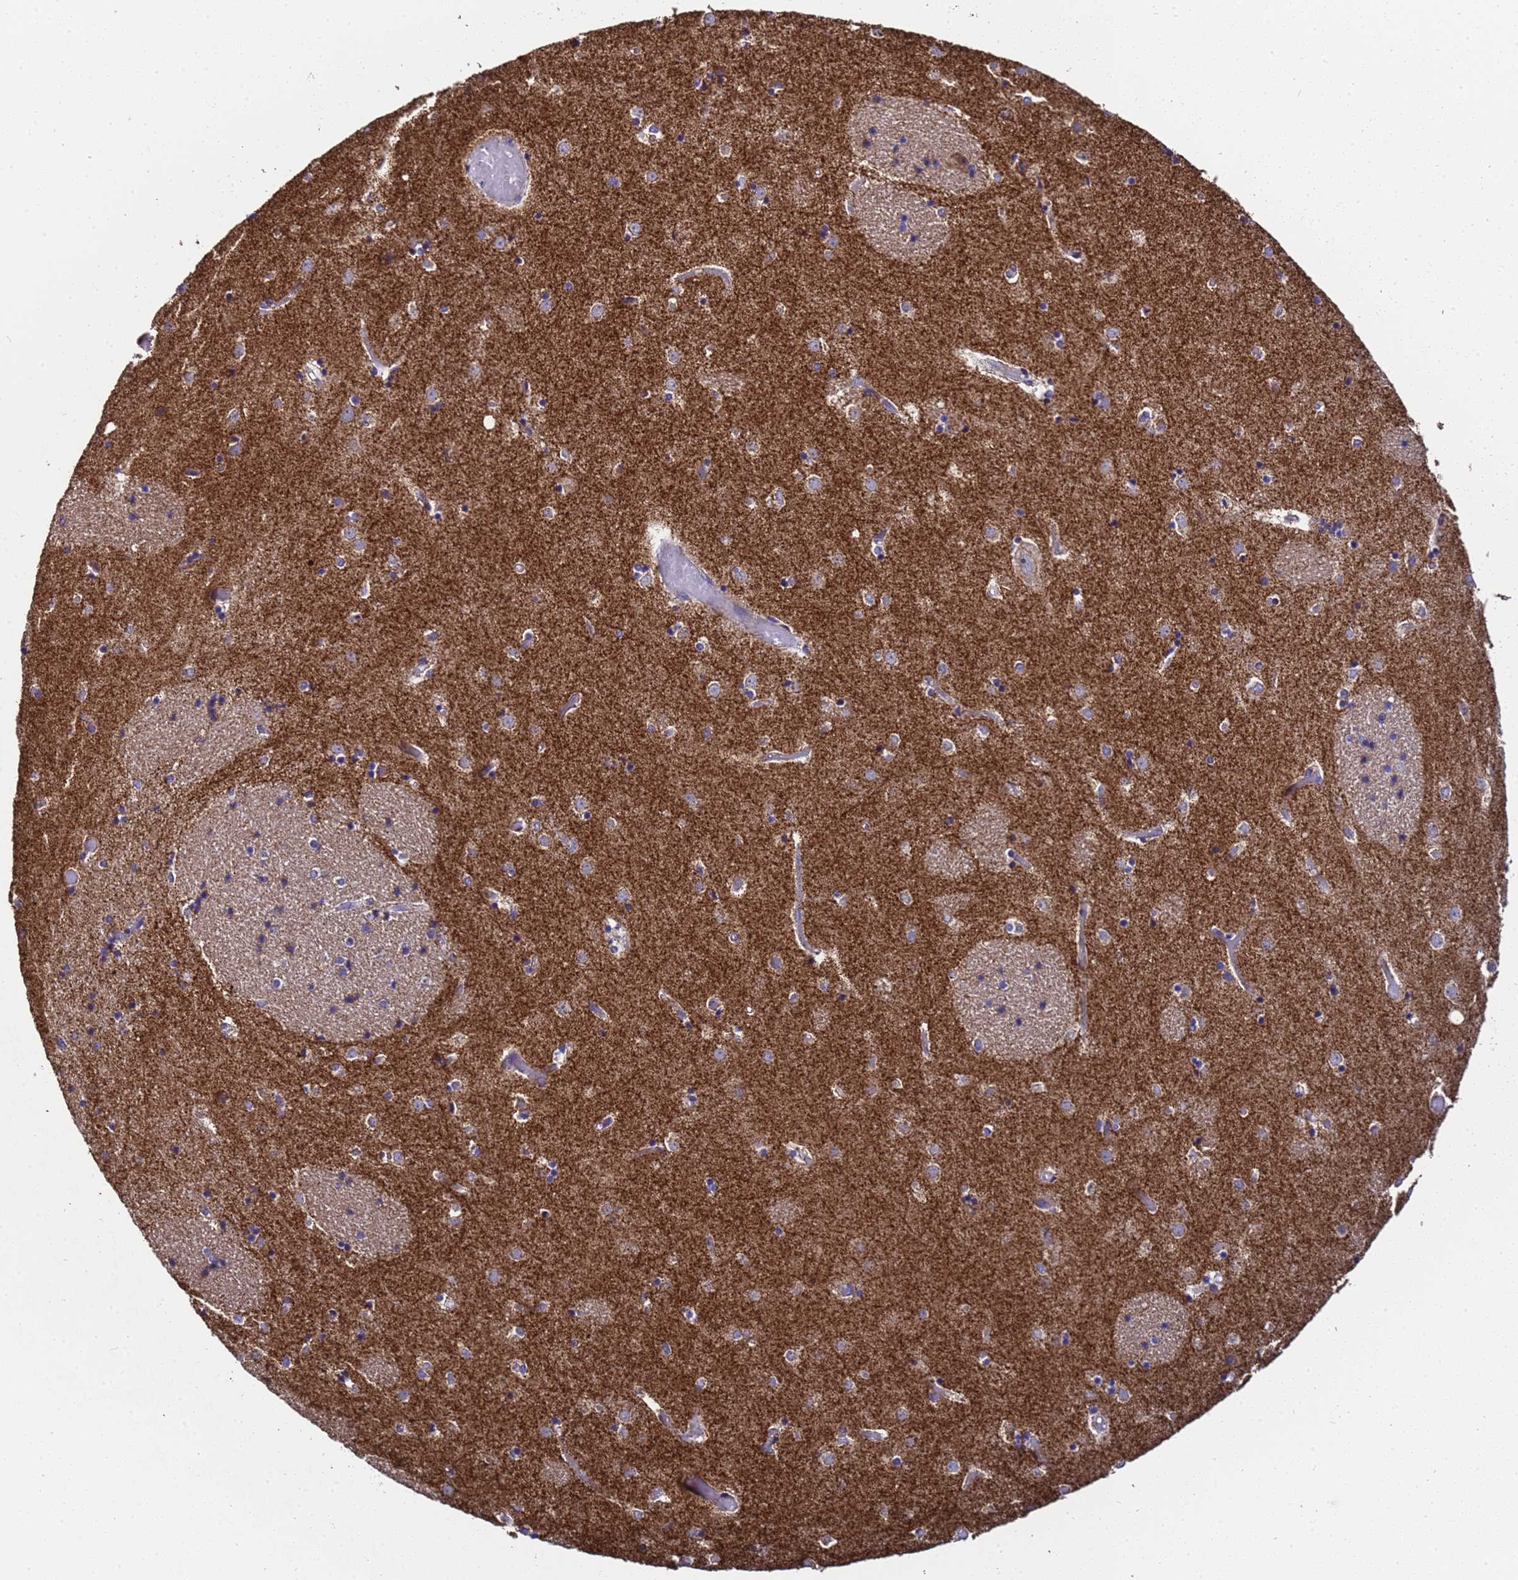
{"staining": {"intensity": "moderate", "quantity": "<25%", "location": "cytoplasmic/membranous"}, "tissue": "caudate", "cell_type": "Glial cells", "image_type": "normal", "snomed": [{"axis": "morphology", "description": "Normal tissue, NOS"}, {"axis": "topography", "description": "Lateral ventricle wall"}], "caption": "Glial cells show low levels of moderate cytoplasmic/membranous staining in about <25% of cells in benign human caudate.", "gene": "MRPS12", "patient": {"sex": "female", "age": 52}}